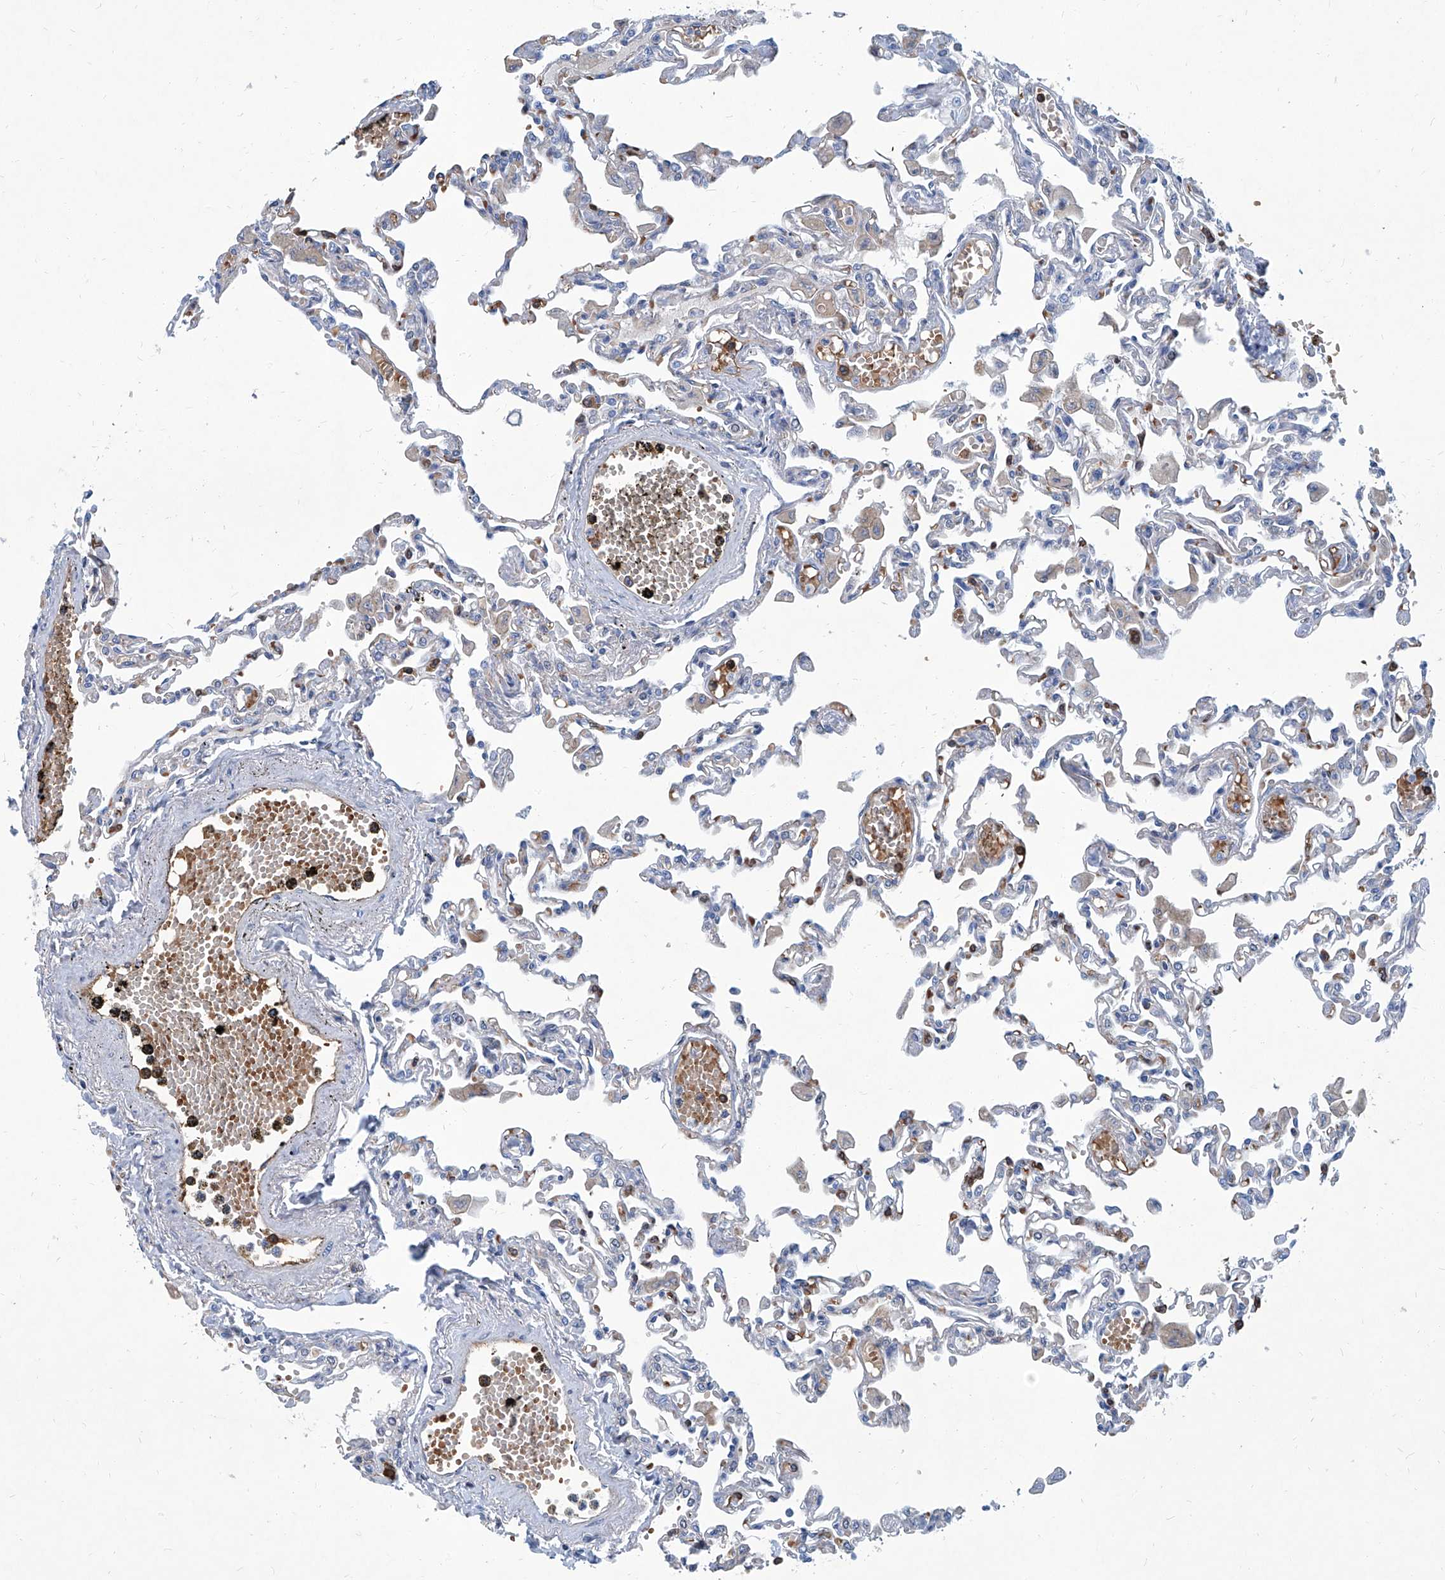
{"staining": {"intensity": "negative", "quantity": "none", "location": "none"}, "tissue": "lung", "cell_type": "Alveolar cells", "image_type": "normal", "snomed": [{"axis": "morphology", "description": "Normal tissue, NOS"}, {"axis": "topography", "description": "Bronchus"}, {"axis": "topography", "description": "Lung"}], "caption": "The image demonstrates no staining of alveolar cells in benign lung.", "gene": "FPR2", "patient": {"sex": "female", "age": 49}}